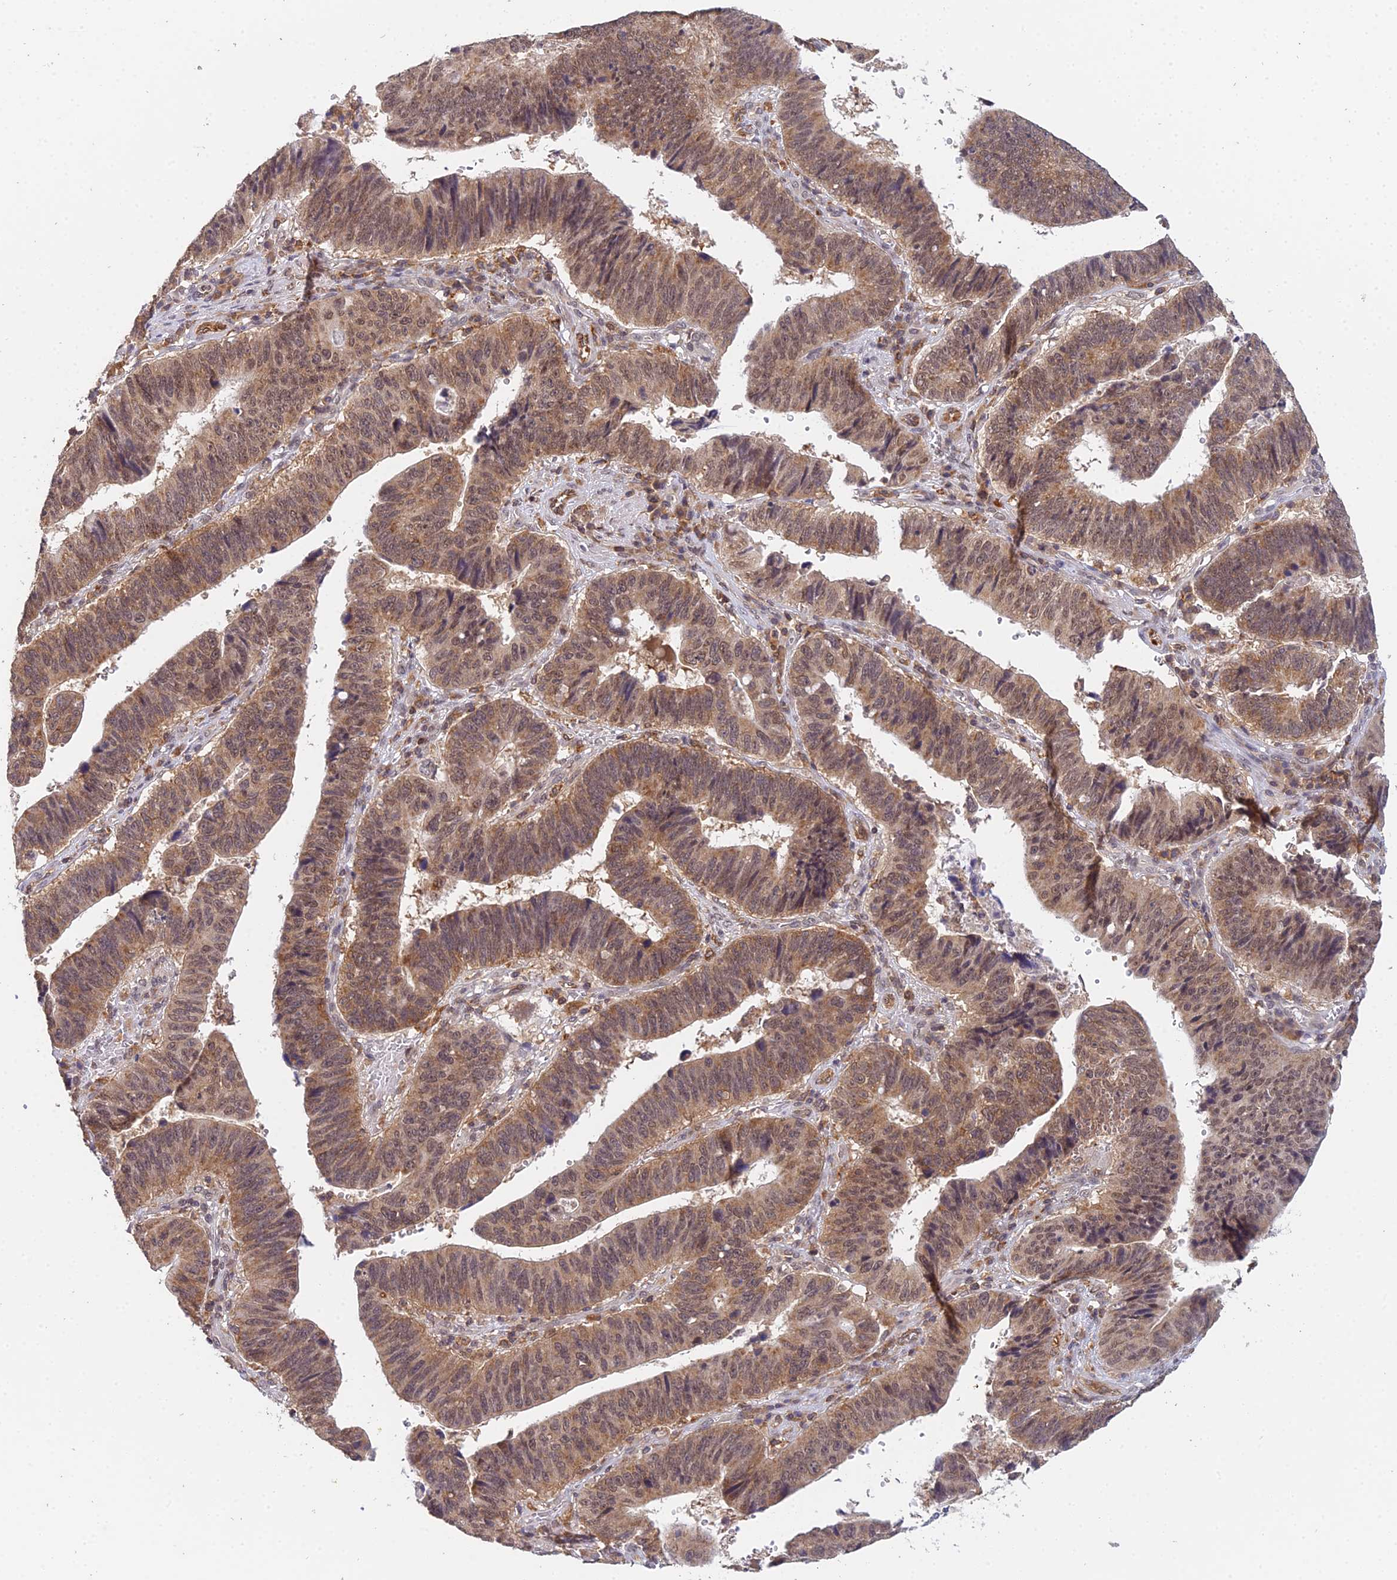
{"staining": {"intensity": "moderate", "quantity": ">75%", "location": "cytoplasmic/membranous,nuclear"}, "tissue": "stomach cancer", "cell_type": "Tumor cells", "image_type": "cancer", "snomed": [{"axis": "morphology", "description": "Adenocarcinoma, NOS"}, {"axis": "topography", "description": "Stomach"}], "caption": "Adenocarcinoma (stomach) tissue reveals moderate cytoplasmic/membranous and nuclear positivity in about >75% of tumor cells, visualized by immunohistochemistry.", "gene": "TPRX1", "patient": {"sex": "male", "age": 59}}